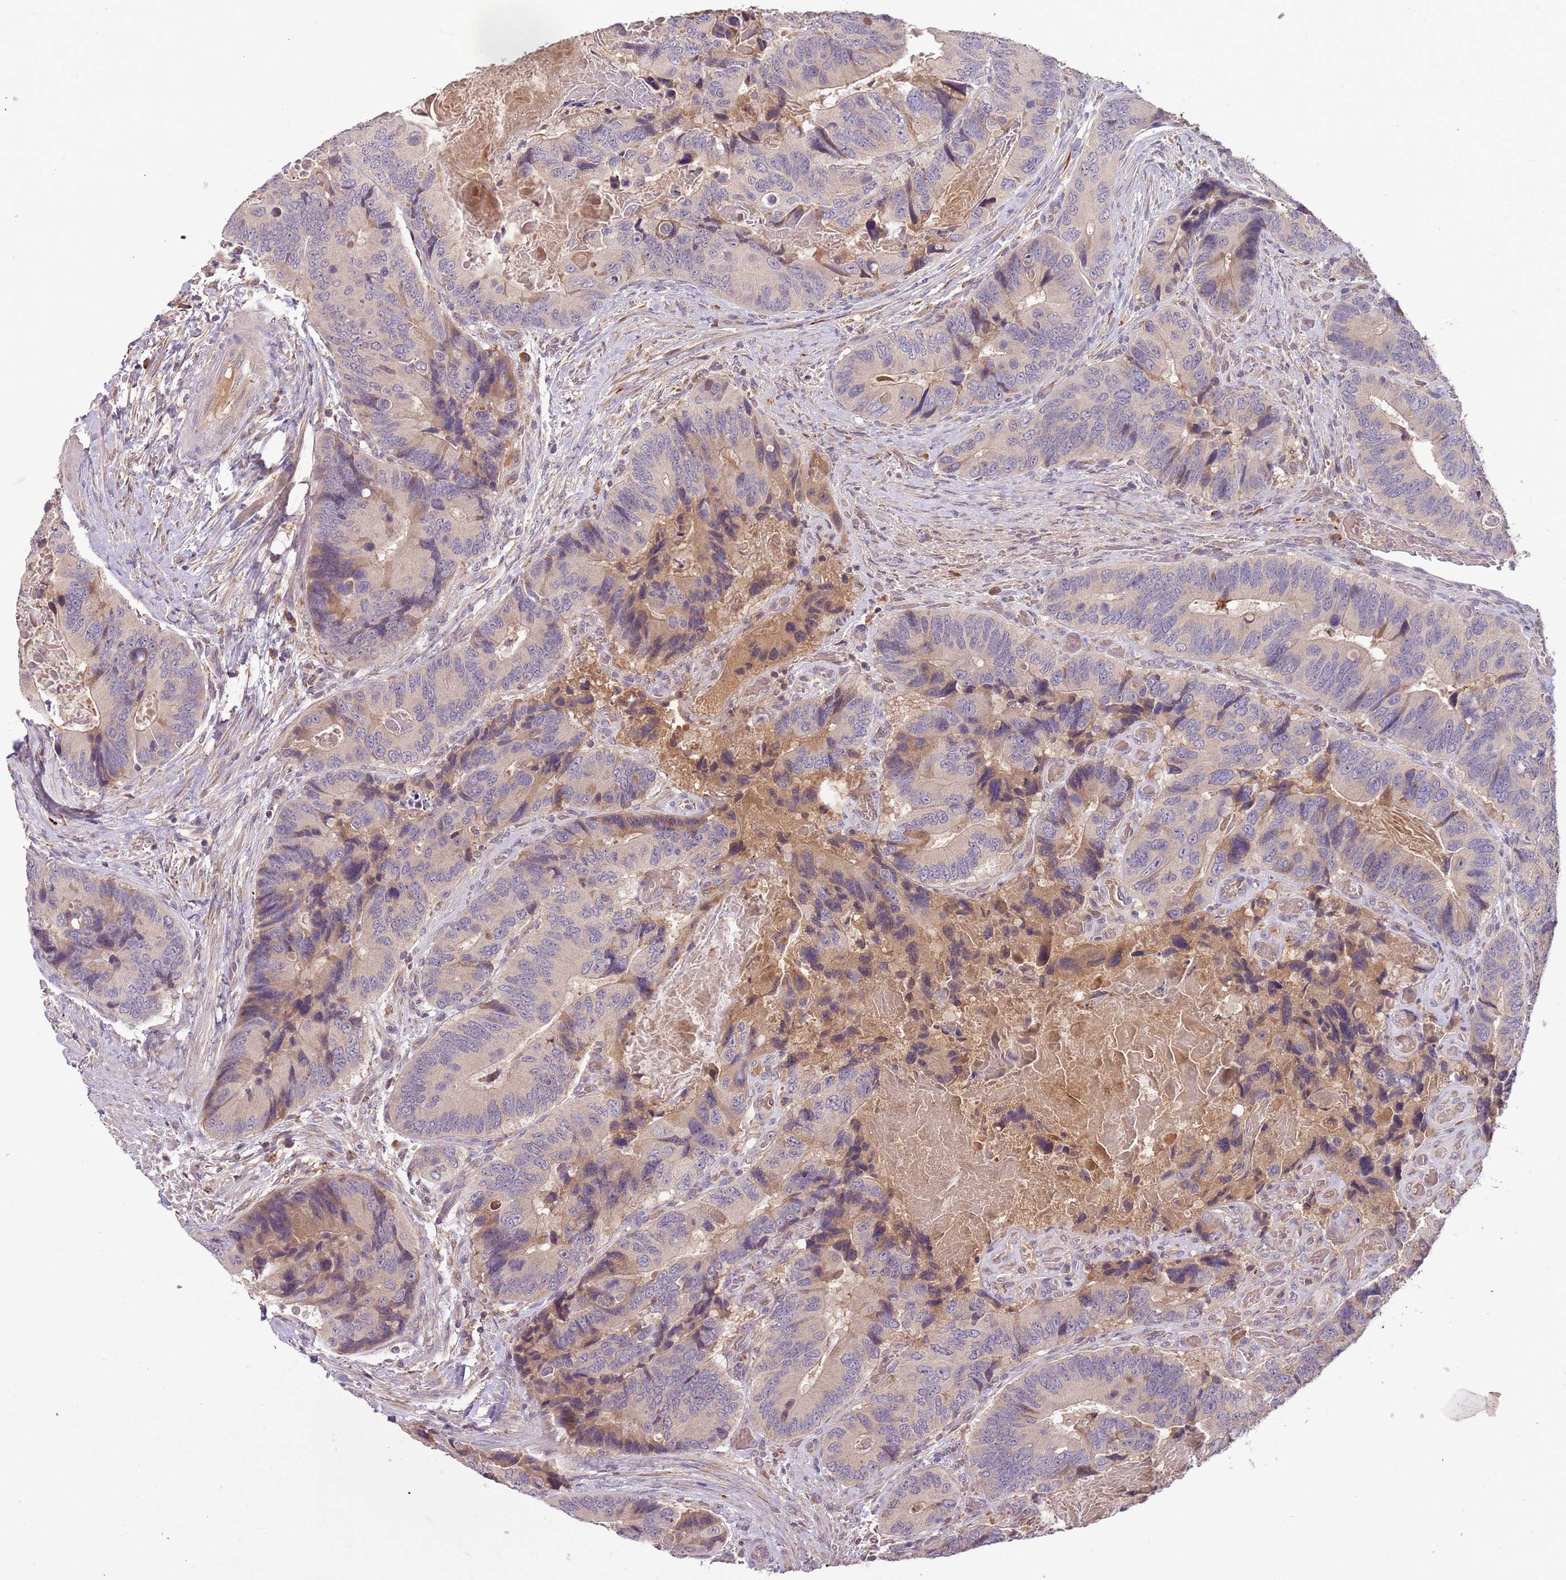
{"staining": {"intensity": "moderate", "quantity": "<25%", "location": "cytoplasmic/membranous"}, "tissue": "colorectal cancer", "cell_type": "Tumor cells", "image_type": "cancer", "snomed": [{"axis": "morphology", "description": "Adenocarcinoma, NOS"}, {"axis": "topography", "description": "Colon"}], "caption": "IHC of human adenocarcinoma (colorectal) reveals low levels of moderate cytoplasmic/membranous staining in about <25% of tumor cells.", "gene": "FECH", "patient": {"sex": "male", "age": 84}}